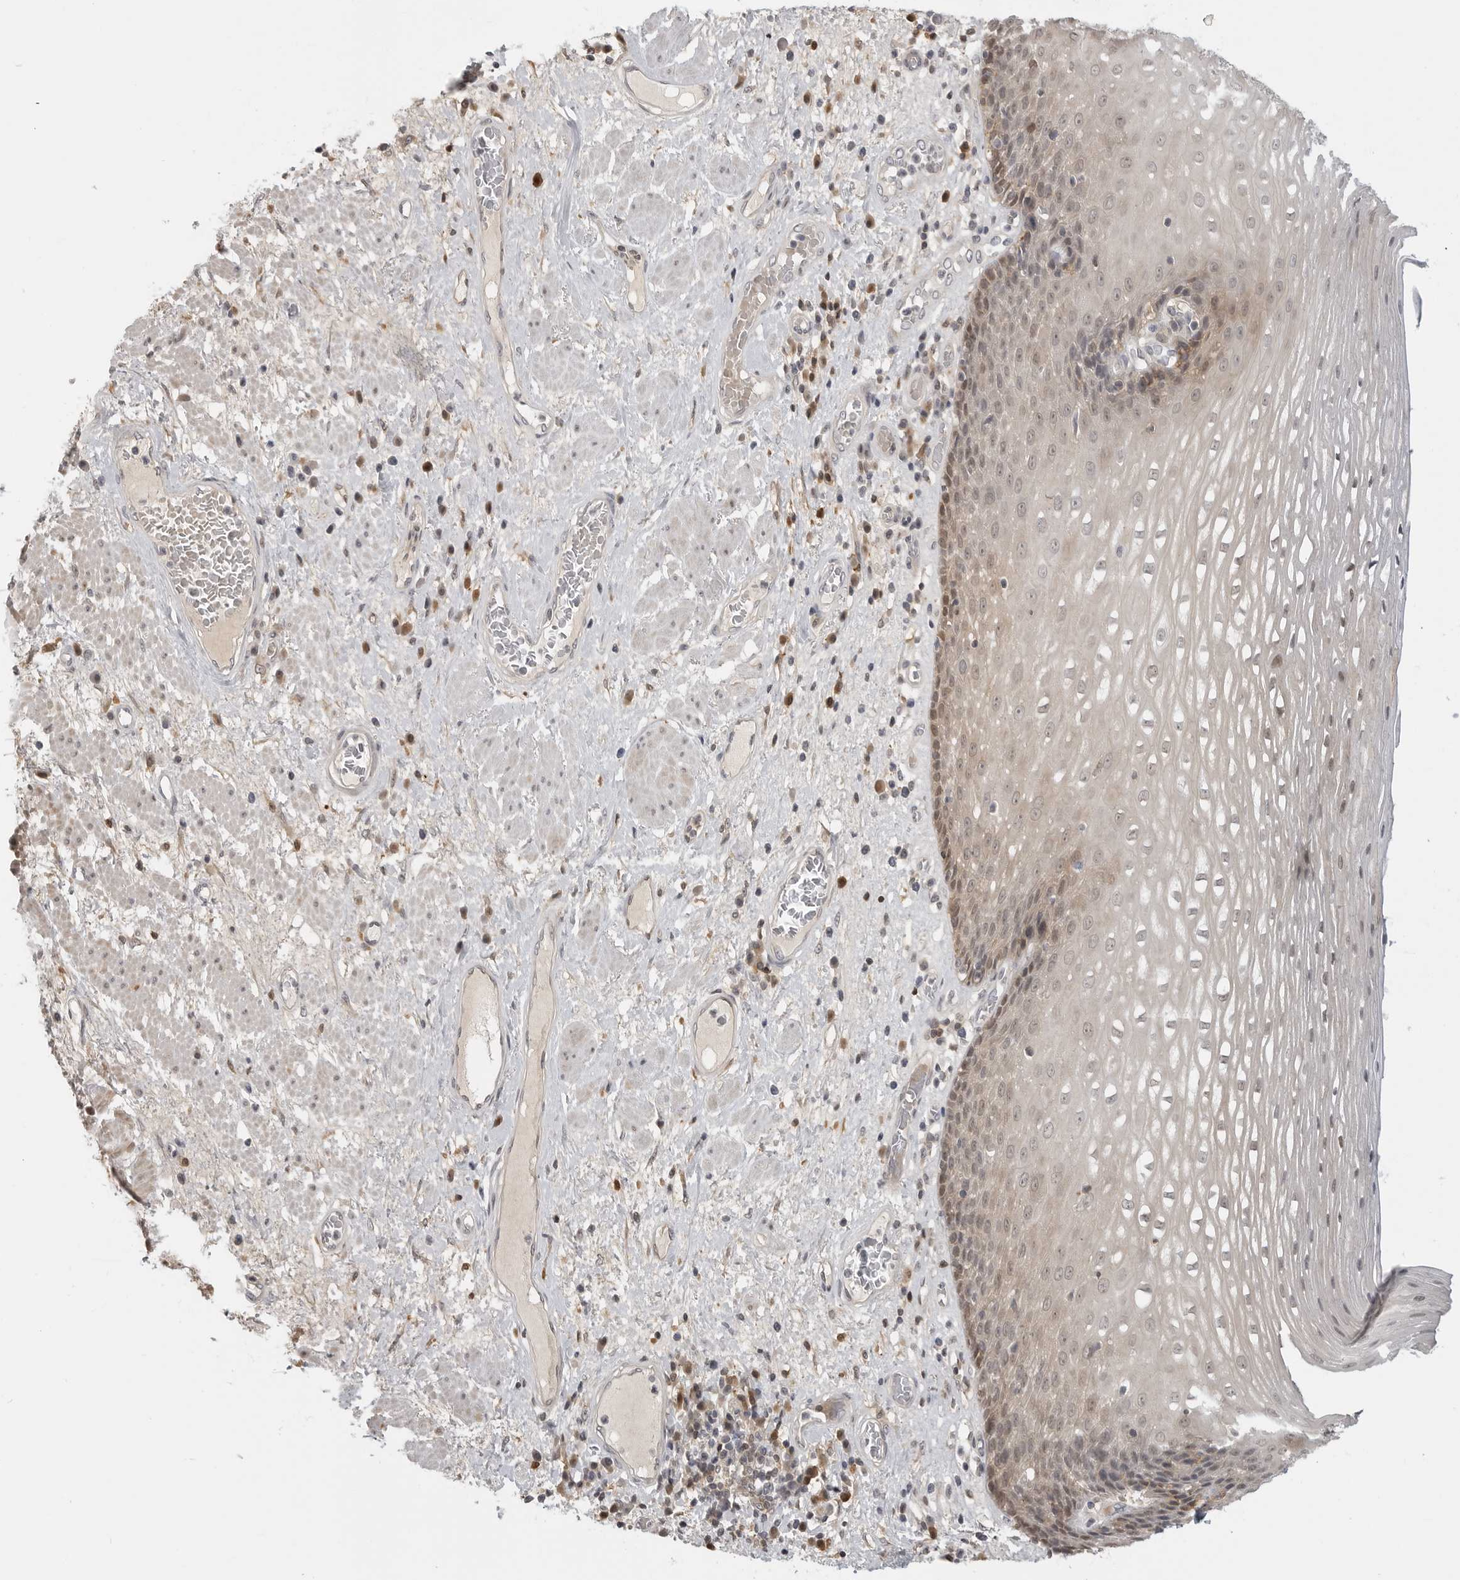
{"staining": {"intensity": "moderate", "quantity": "<25%", "location": "nuclear"}, "tissue": "esophagus", "cell_type": "Squamous epithelial cells", "image_type": "normal", "snomed": [{"axis": "morphology", "description": "Normal tissue, NOS"}, {"axis": "morphology", "description": "Adenocarcinoma, NOS"}, {"axis": "topography", "description": "Esophagus"}], "caption": "Protein expression analysis of unremarkable human esophagus reveals moderate nuclear staining in approximately <25% of squamous epithelial cells. (DAB (3,3'-diaminobenzidine) IHC, brown staining for protein, blue staining for nuclei).", "gene": "CTIF", "patient": {"sex": "male", "age": 62}}